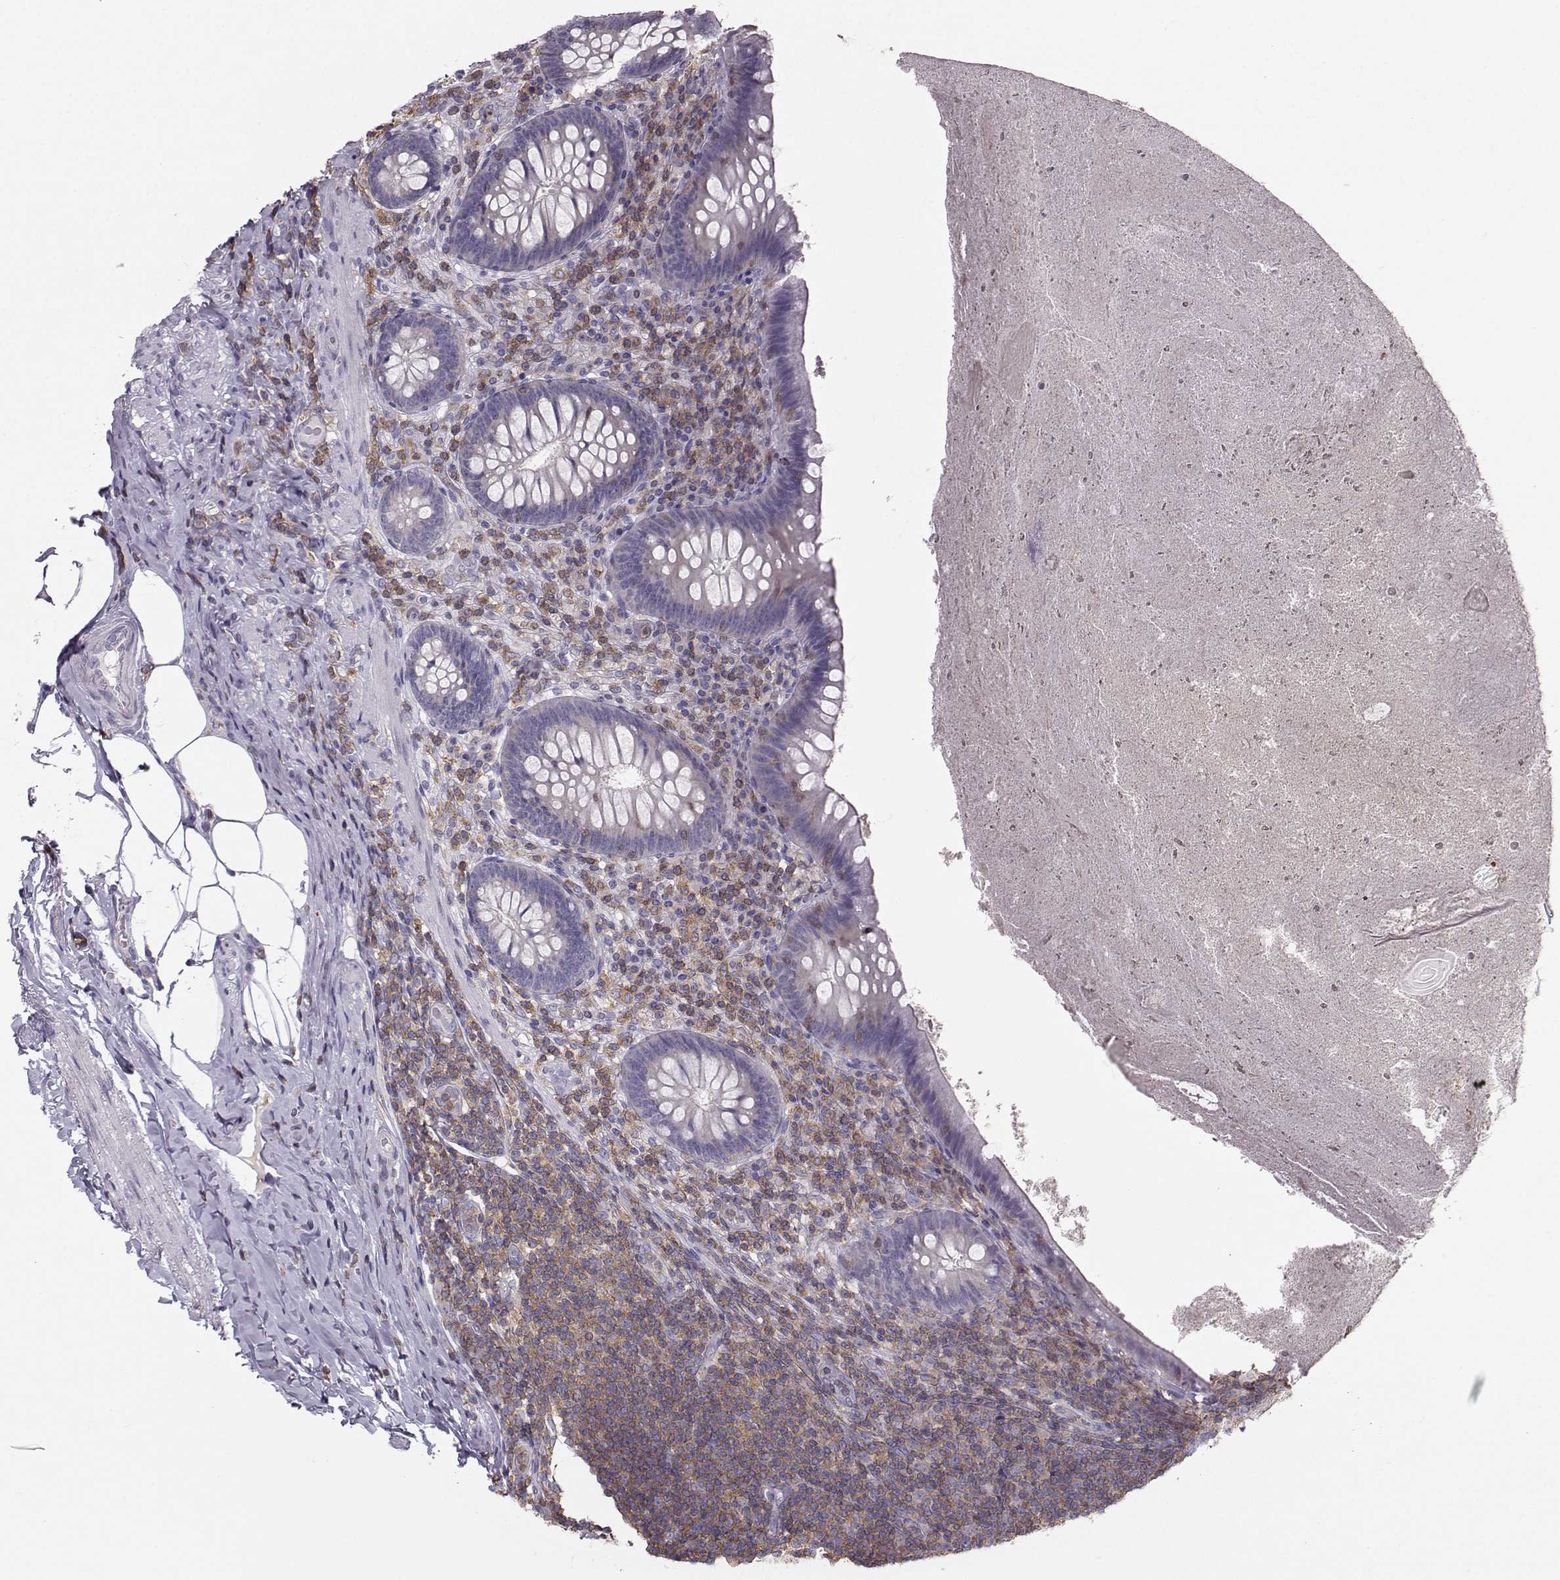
{"staining": {"intensity": "negative", "quantity": "none", "location": "none"}, "tissue": "appendix", "cell_type": "Glandular cells", "image_type": "normal", "snomed": [{"axis": "morphology", "description": "Normal tissue, NOS"}, {"axis": "topography", "description": "Appendix"}], "caption": "Glandular cells show no significant protein positivity in benign appendix.", "gene": "ZBTB32", "patient": {"sex": "male", "age": 47}}